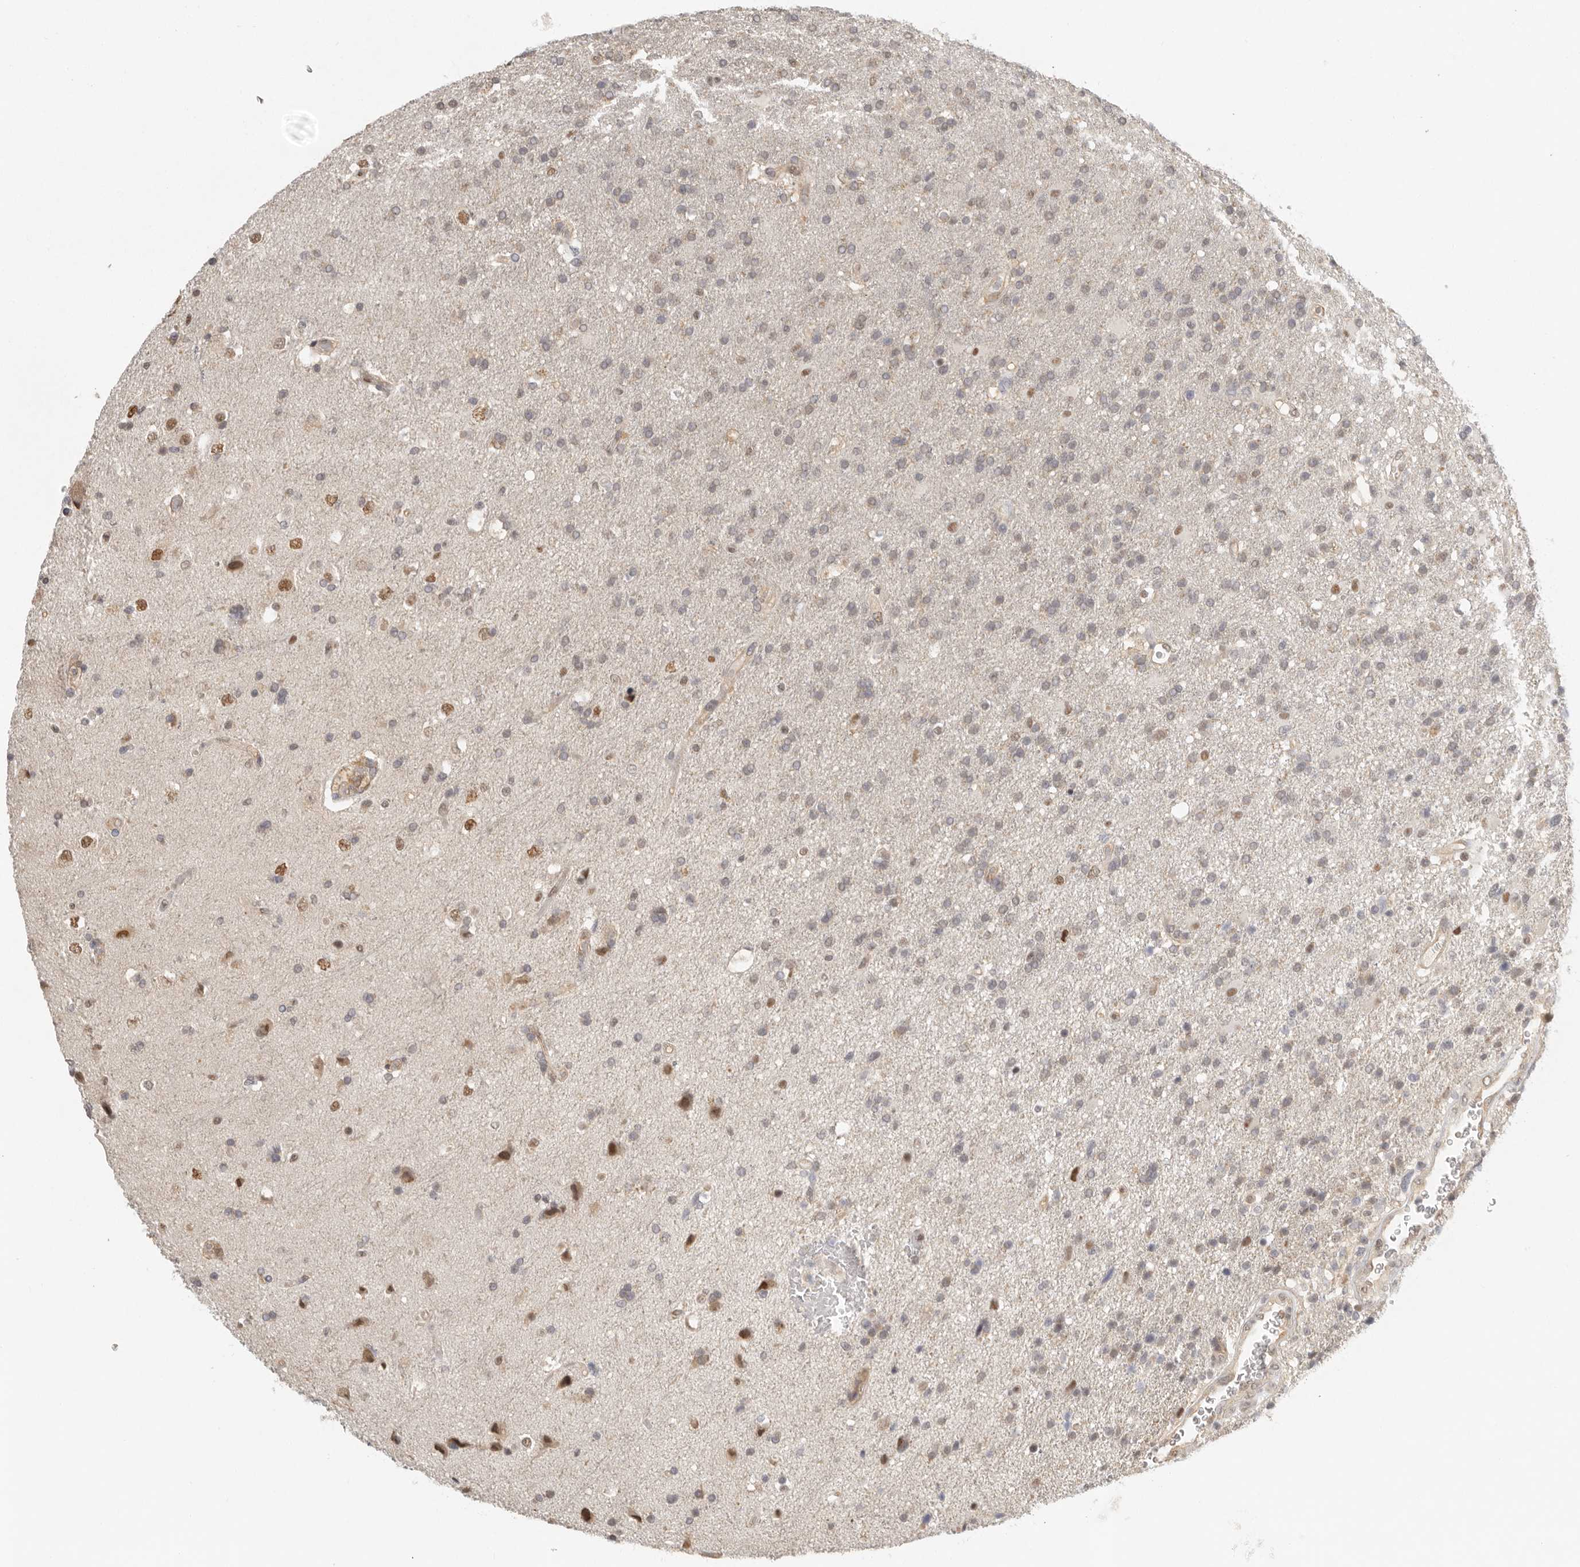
{"staining": {"intensity": "weak", "quantity": ">75%", "location": "nuclear"}, "tissue": "glioma", "cell_type": "Tumor cells", "image_type": "cancer", "snomed": [{"axis": "morphology", "description": "Glioma, malignant, High grade"}, {"axis": "topography", "description": "Brain"}], "caption": "The image reveals immunohistochemical staining of high-grade glioma (malignant). There is weak nuclear positivity is appreciated in approximately >75% of tumor cells.", "gene": "PSMA5", "patient": {"sex": "male", "age": 72}}